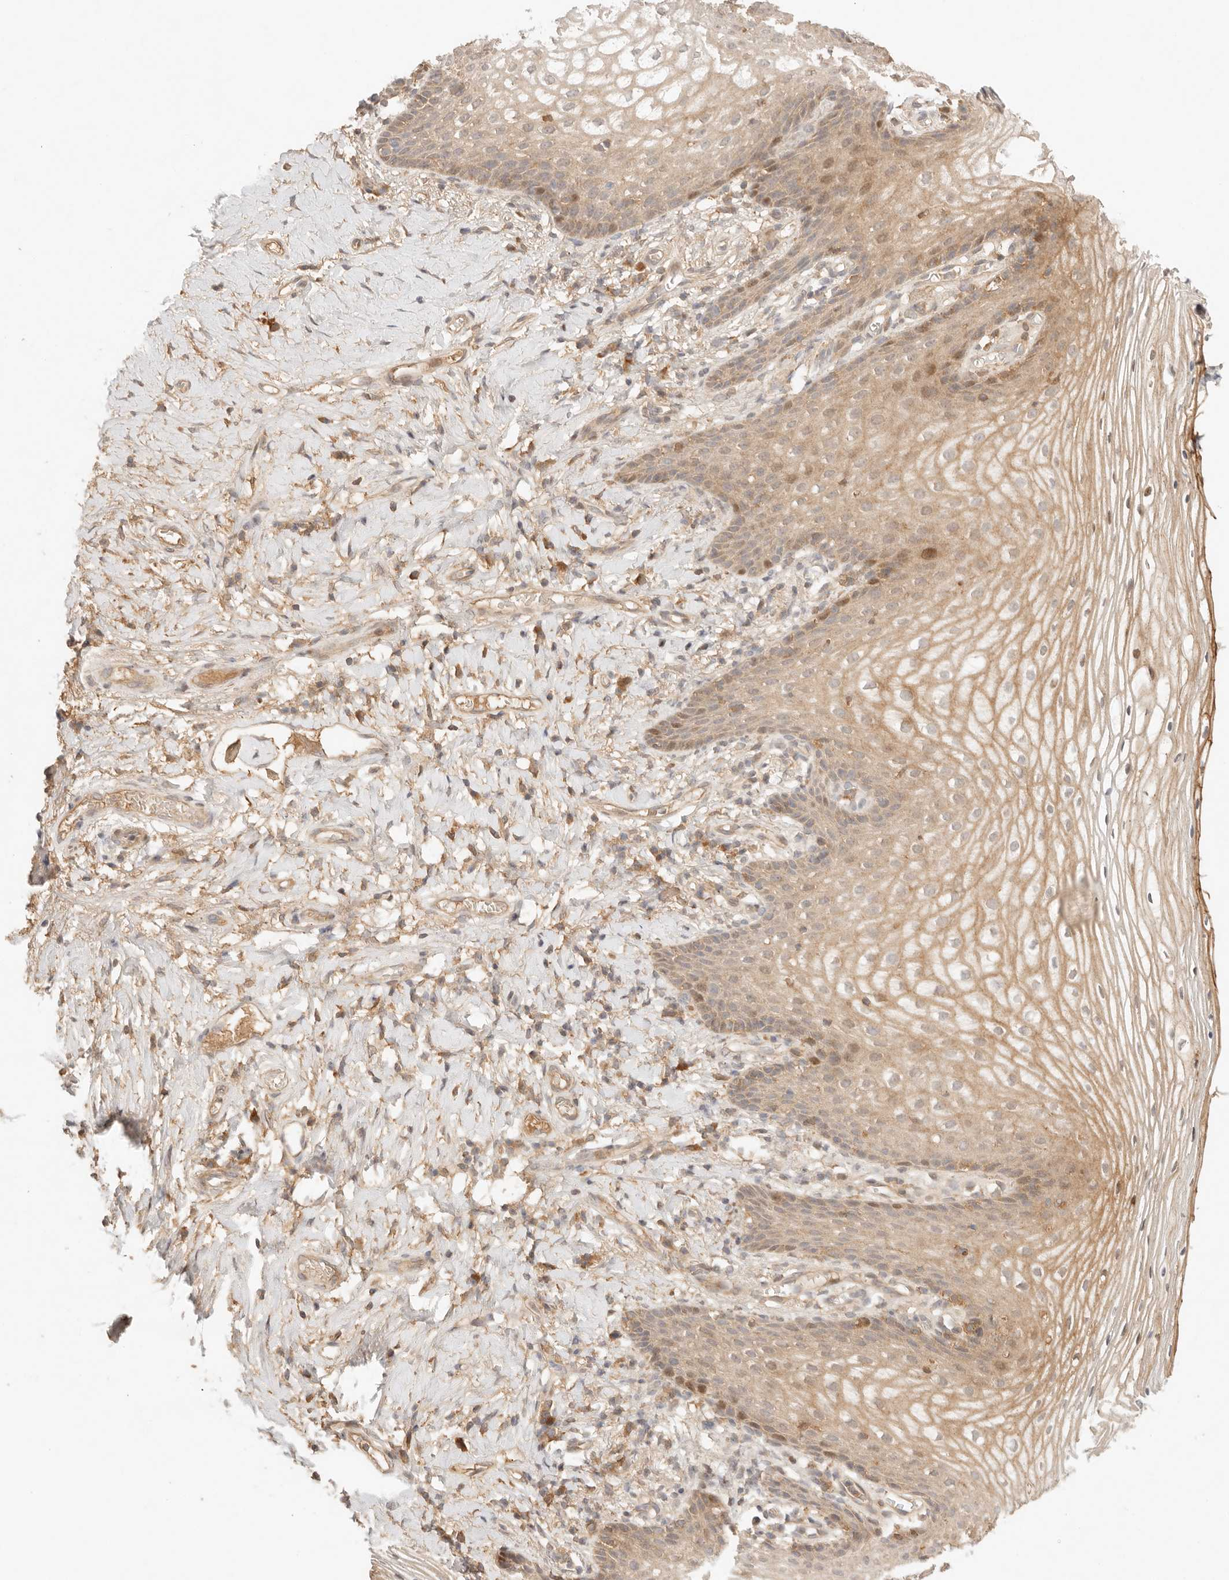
{"staining": {"intensity": "moderate", "quantity": ">75%", "location": "cytoplasmic/membranous,nuclear"}, "tissue": "vagina", "cell_type": "Squamous epithelial cells", "image_type": "normal", "snomed": [{"axis": "morphology", "description": "Normal tissue, NOS"}, {"axis": "topography", "description": "Vagina"}], "caption": "Squamous epithelial cells reveal moderate cytoplasmic/membranous,nuclear expression in approximately >75% of cells in benign vagina.", "gene": "PHLDA3", "patient": {"sex": "female", "age": 60}}